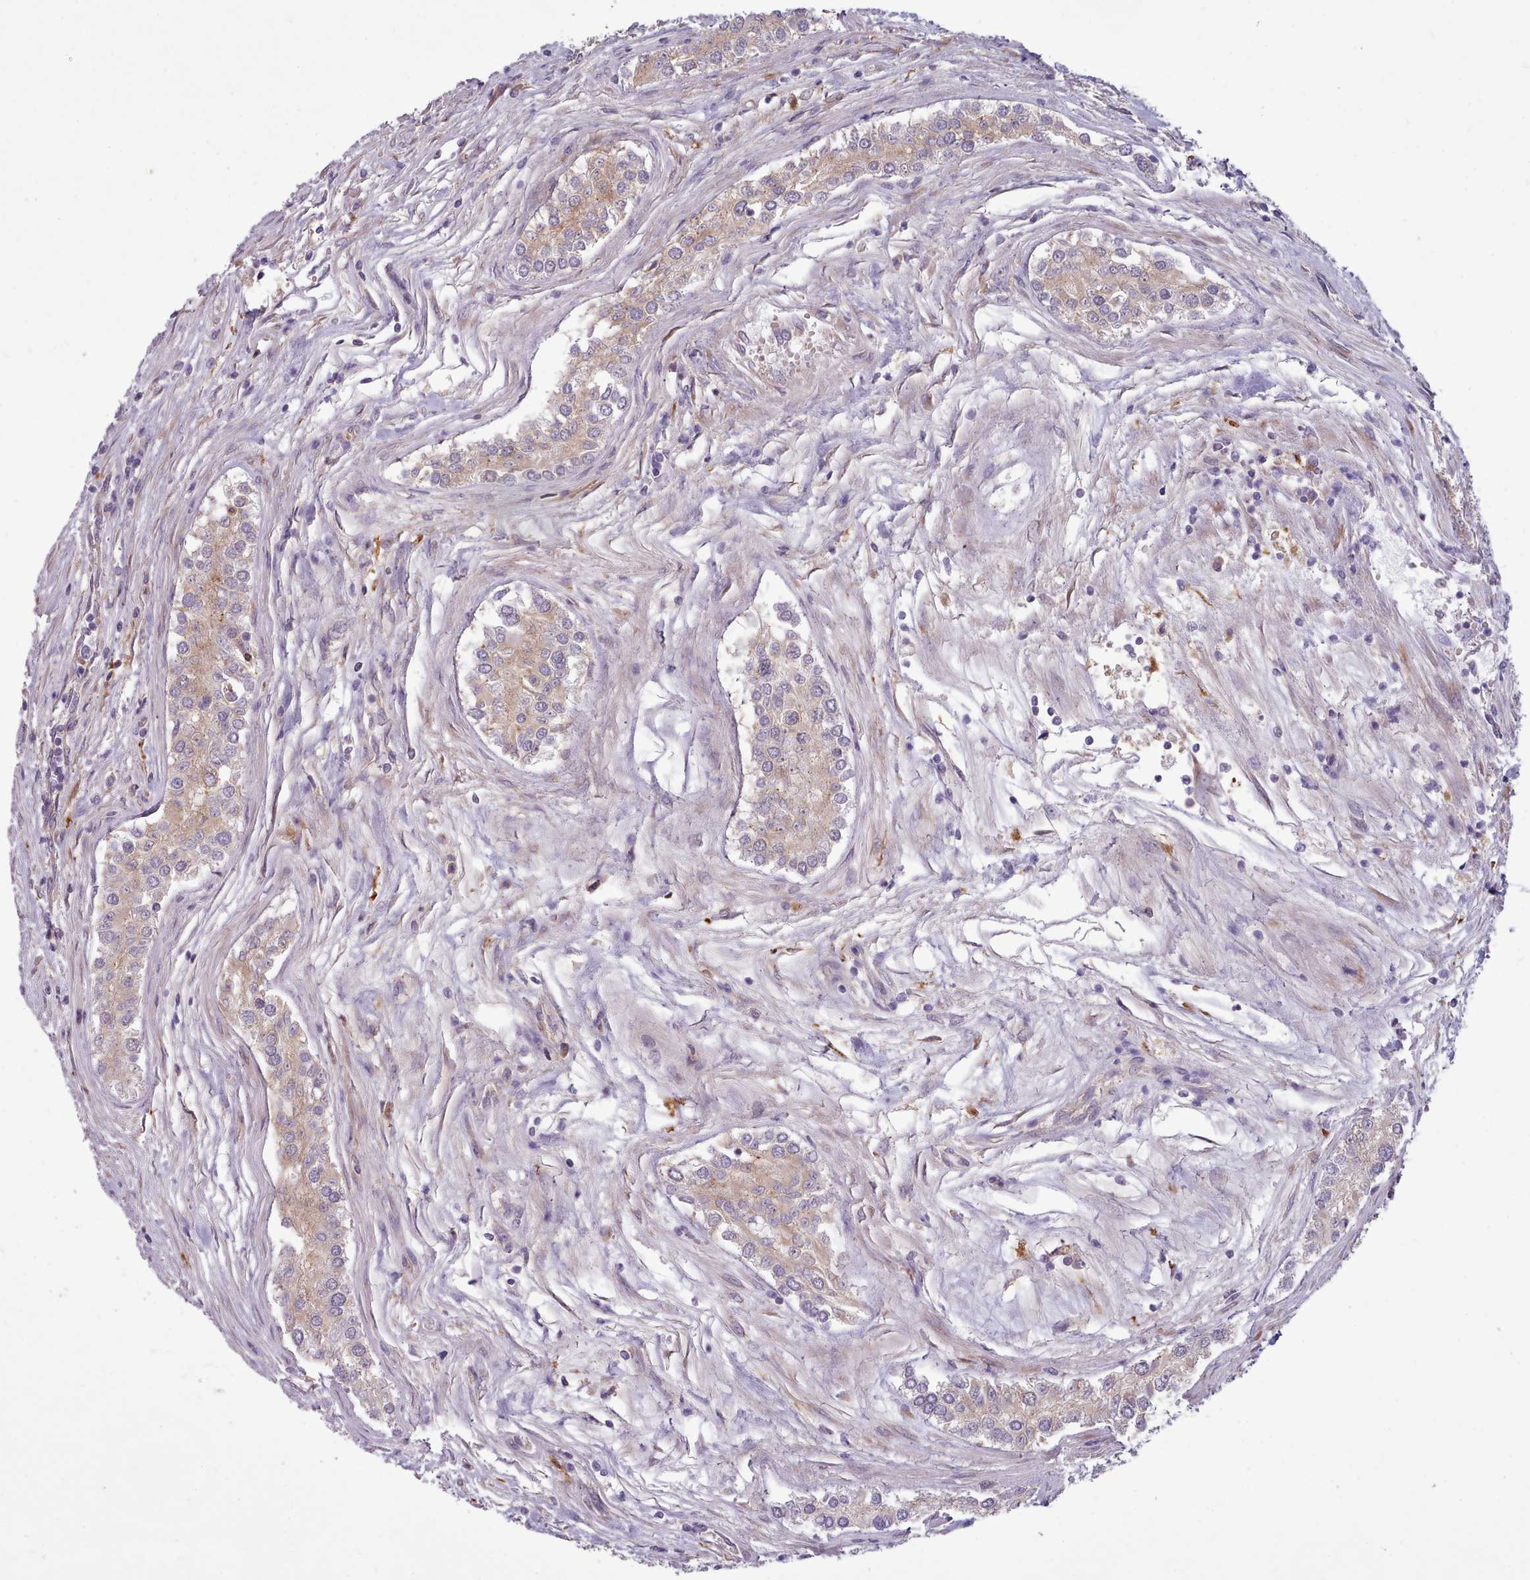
{"staining": {"intensity": "weak", "quantity": ">75%", "location": "cytoplasmic/membranous"}, "tissue": "testis cancer", "cell_type": "Tumor cells", "image_type": "cancer", "snomed": [{"axis": "morphology", "description": "Carcinoma, Embryonal, NOS"}, {"axis": "topography", "description": "Testis"}], "caption": "Testis embryonal carcinoma was stained to show a protein in brown. There is low levels of weak cytoplasmic/membranous expression in about >75% of tumor cells. The staining was performed using DAB (3,3'-diaminobenzidine) to visualize the protein expression in brown, while the nuclei were stained in blue with hematoxylin (Magnification: 20x).", "gene": "DPF1", "patient": {"sex": "male", "age": 25}}